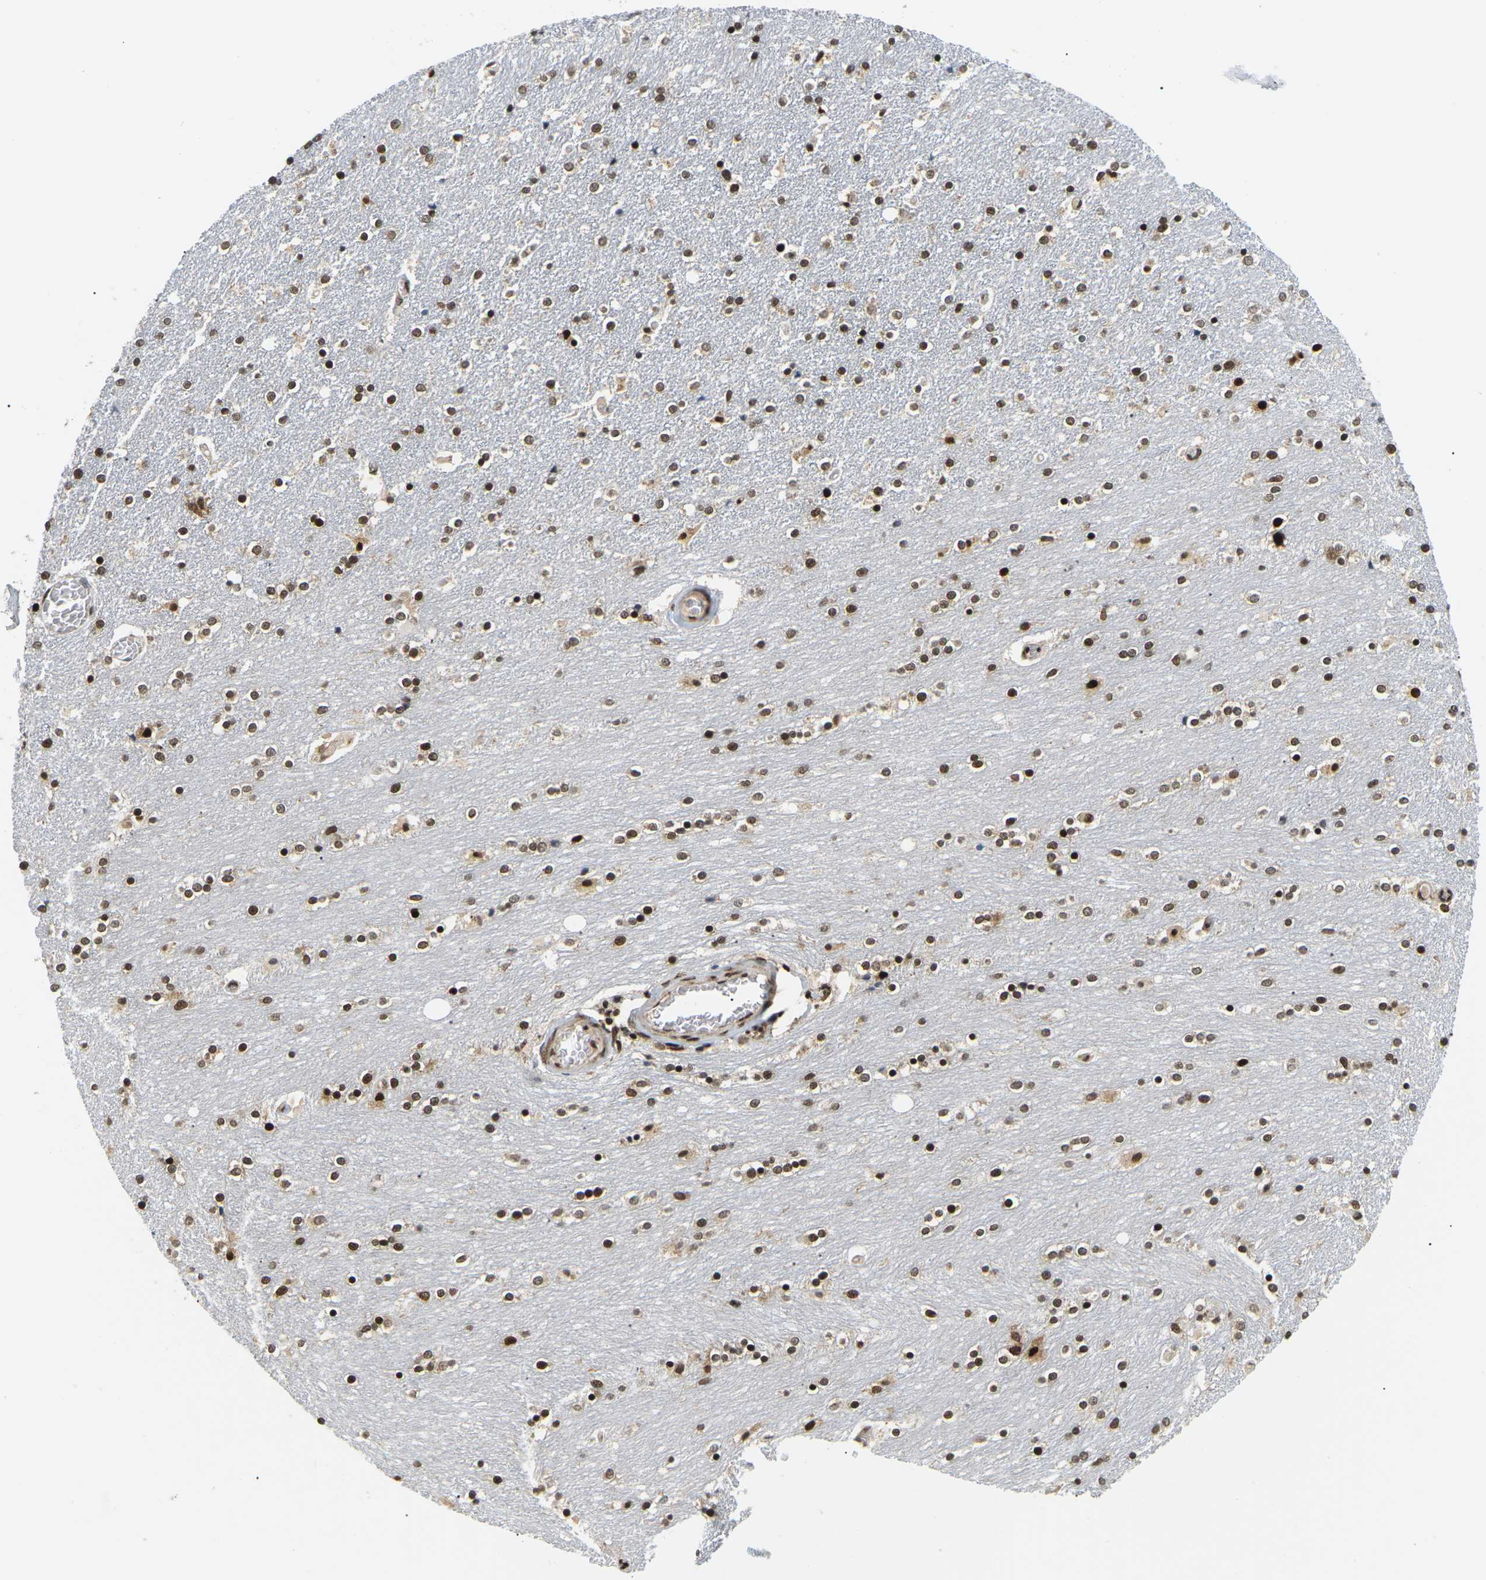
{"staining": {"intensity": "strong", "quantity": ">75%", "location": "nuclear"}, "tissue": "caudate", "cell_type": "Glial cells", "image_type": "normal", "snomed": [{"axis": "morphology", "description": "Normal tissue, NOS"}, {"axis": "topography", "description": "Lateral ventricle wall"}], "caption": "Immunohistochemical staining of benign caudate demonstrates high levels of strong nuclear positivity in about >75% of glial cells. (brown staining indicates protein expression, while blue staining denotes nuclei).", "gene": "CELF1", "patient": {"sex": "female", "age": 54}}